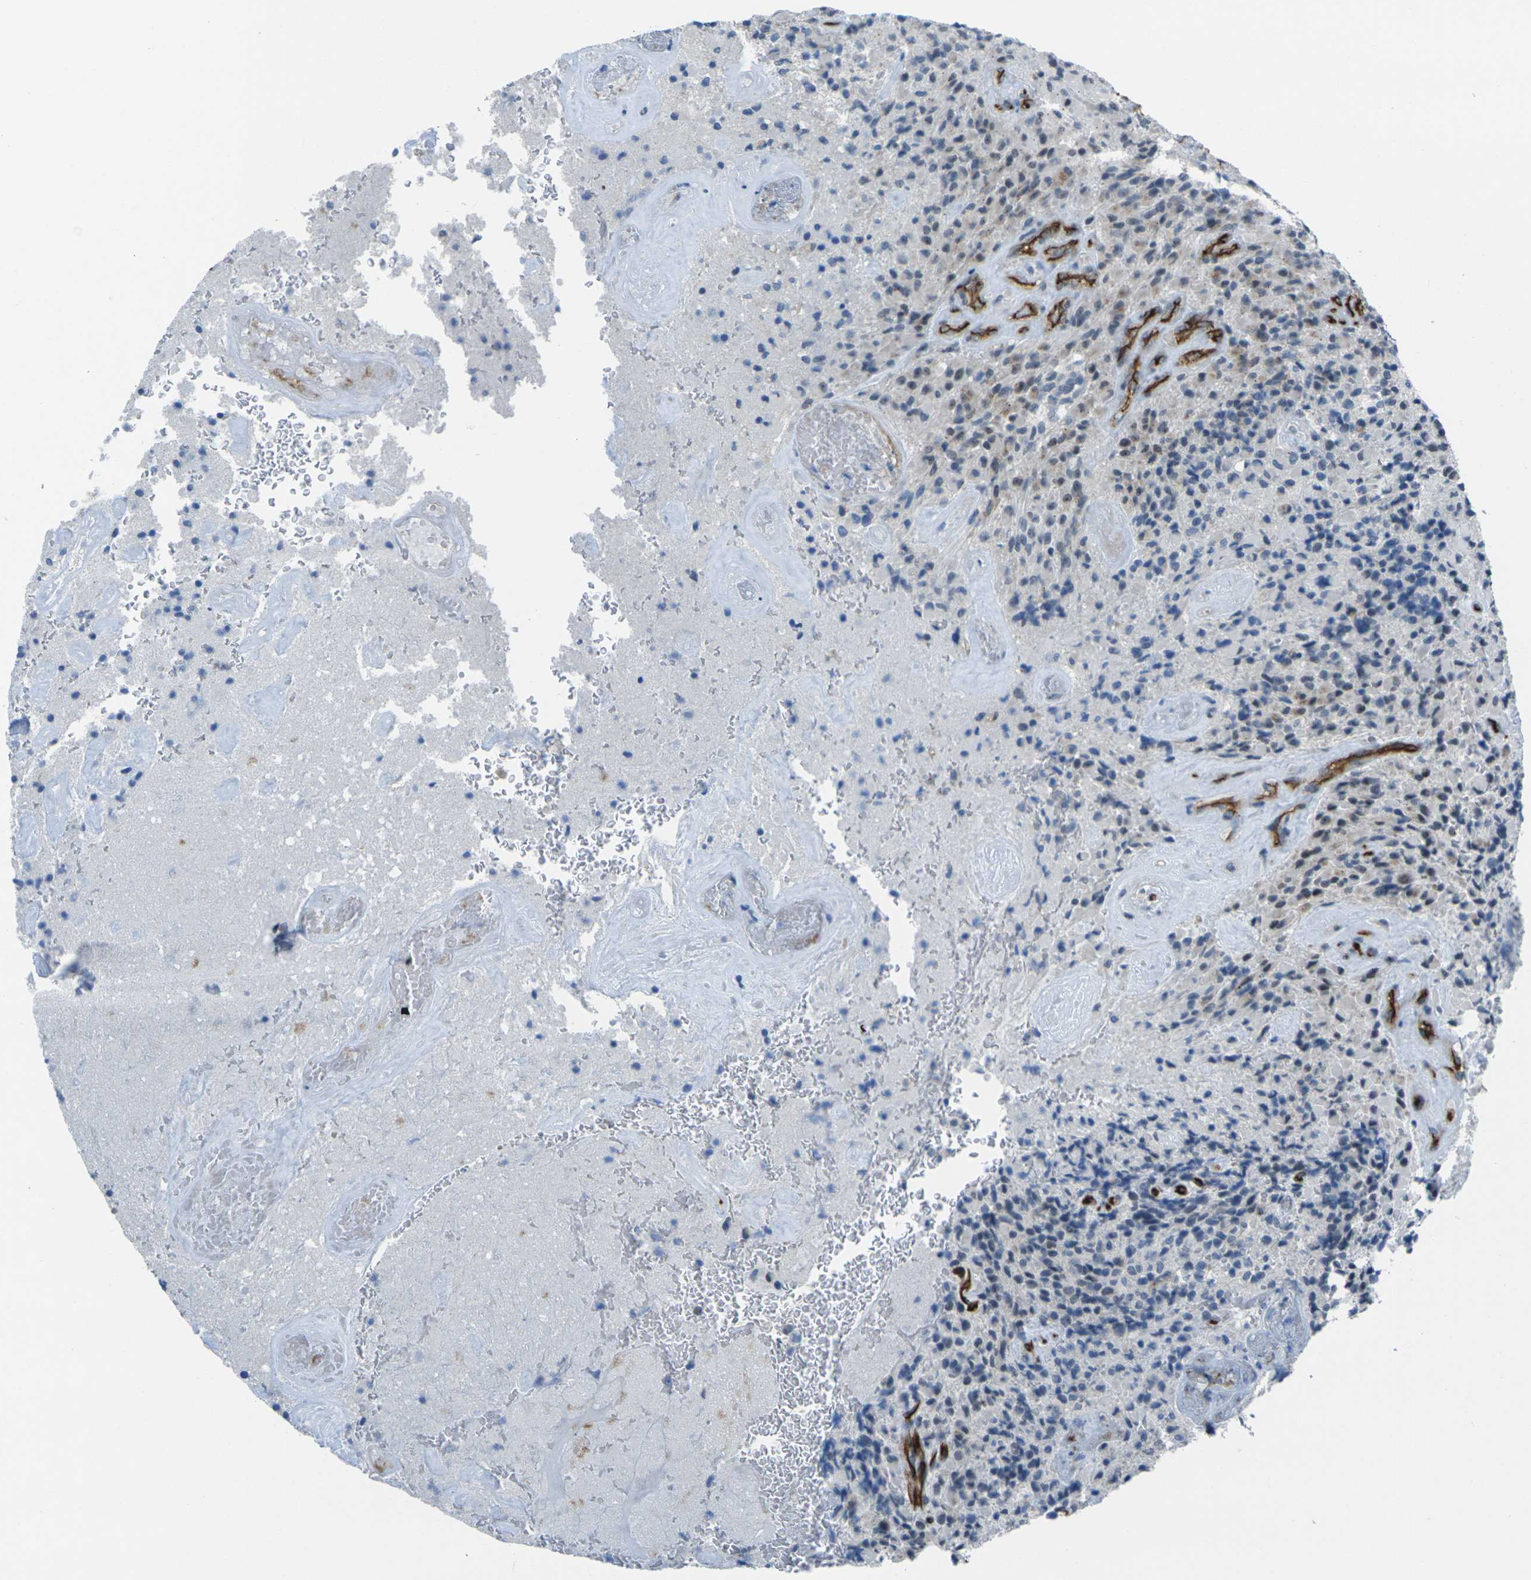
{"staining": {"intensity": "negative", "quantity": "none", "location": "none"}, "tissue": "glioma", "cell_type": "Tumor cells", "image_type": "cancer", "snomed": [{"axis": "morphology", "description": "Glioma, malignant, High grade"}, {"axis": "topography", "description": "Brain"}], "caption": "Immunohistochemistry (IHC) micrograph of neoplastic tissue: glioma stained with DAB (3,3'-diaminobenzidine) reveals no significant protein staining in tumor cells.", "gene": "HSPA12B", "patient": {"sex": "male", "age": 71}}